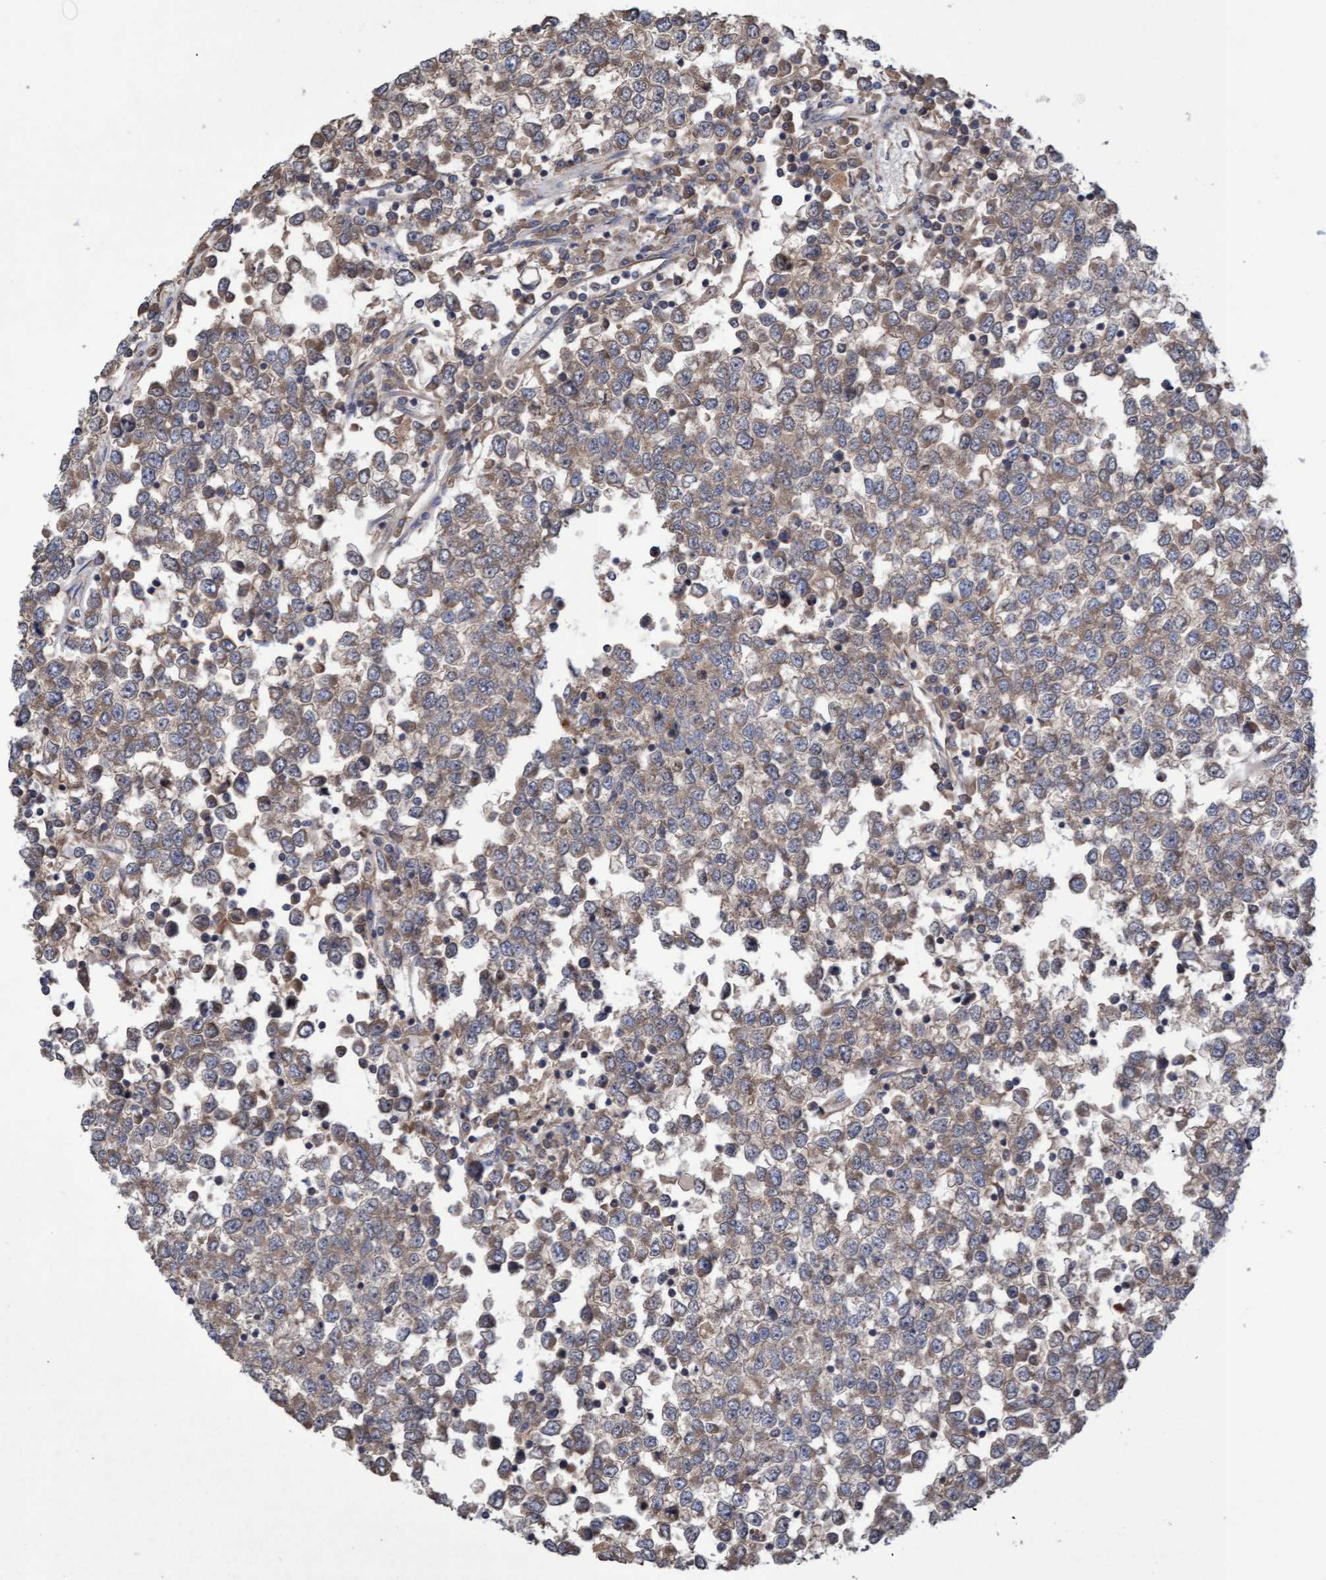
{"staining": {"intensity": "weak", "quantity": ">75%", "location": "cytoplasmic/membranous"}, "tissue": "testis cancer", "cell_type": "Tumor cells", "image_type": "cancer", "snomed": [{"axis": "morphology", "description": "Seminoma, NOS"}, {"axis": "topography", "description": "Testis"}], "caption": "The micrograph exhibits staining of testis cancer, revealing weak cytoplasmic/membranous protein staining (brown color) within tumor cells.", "gene": "ELP5", "patient": {"sex": "male", "age": 65}}